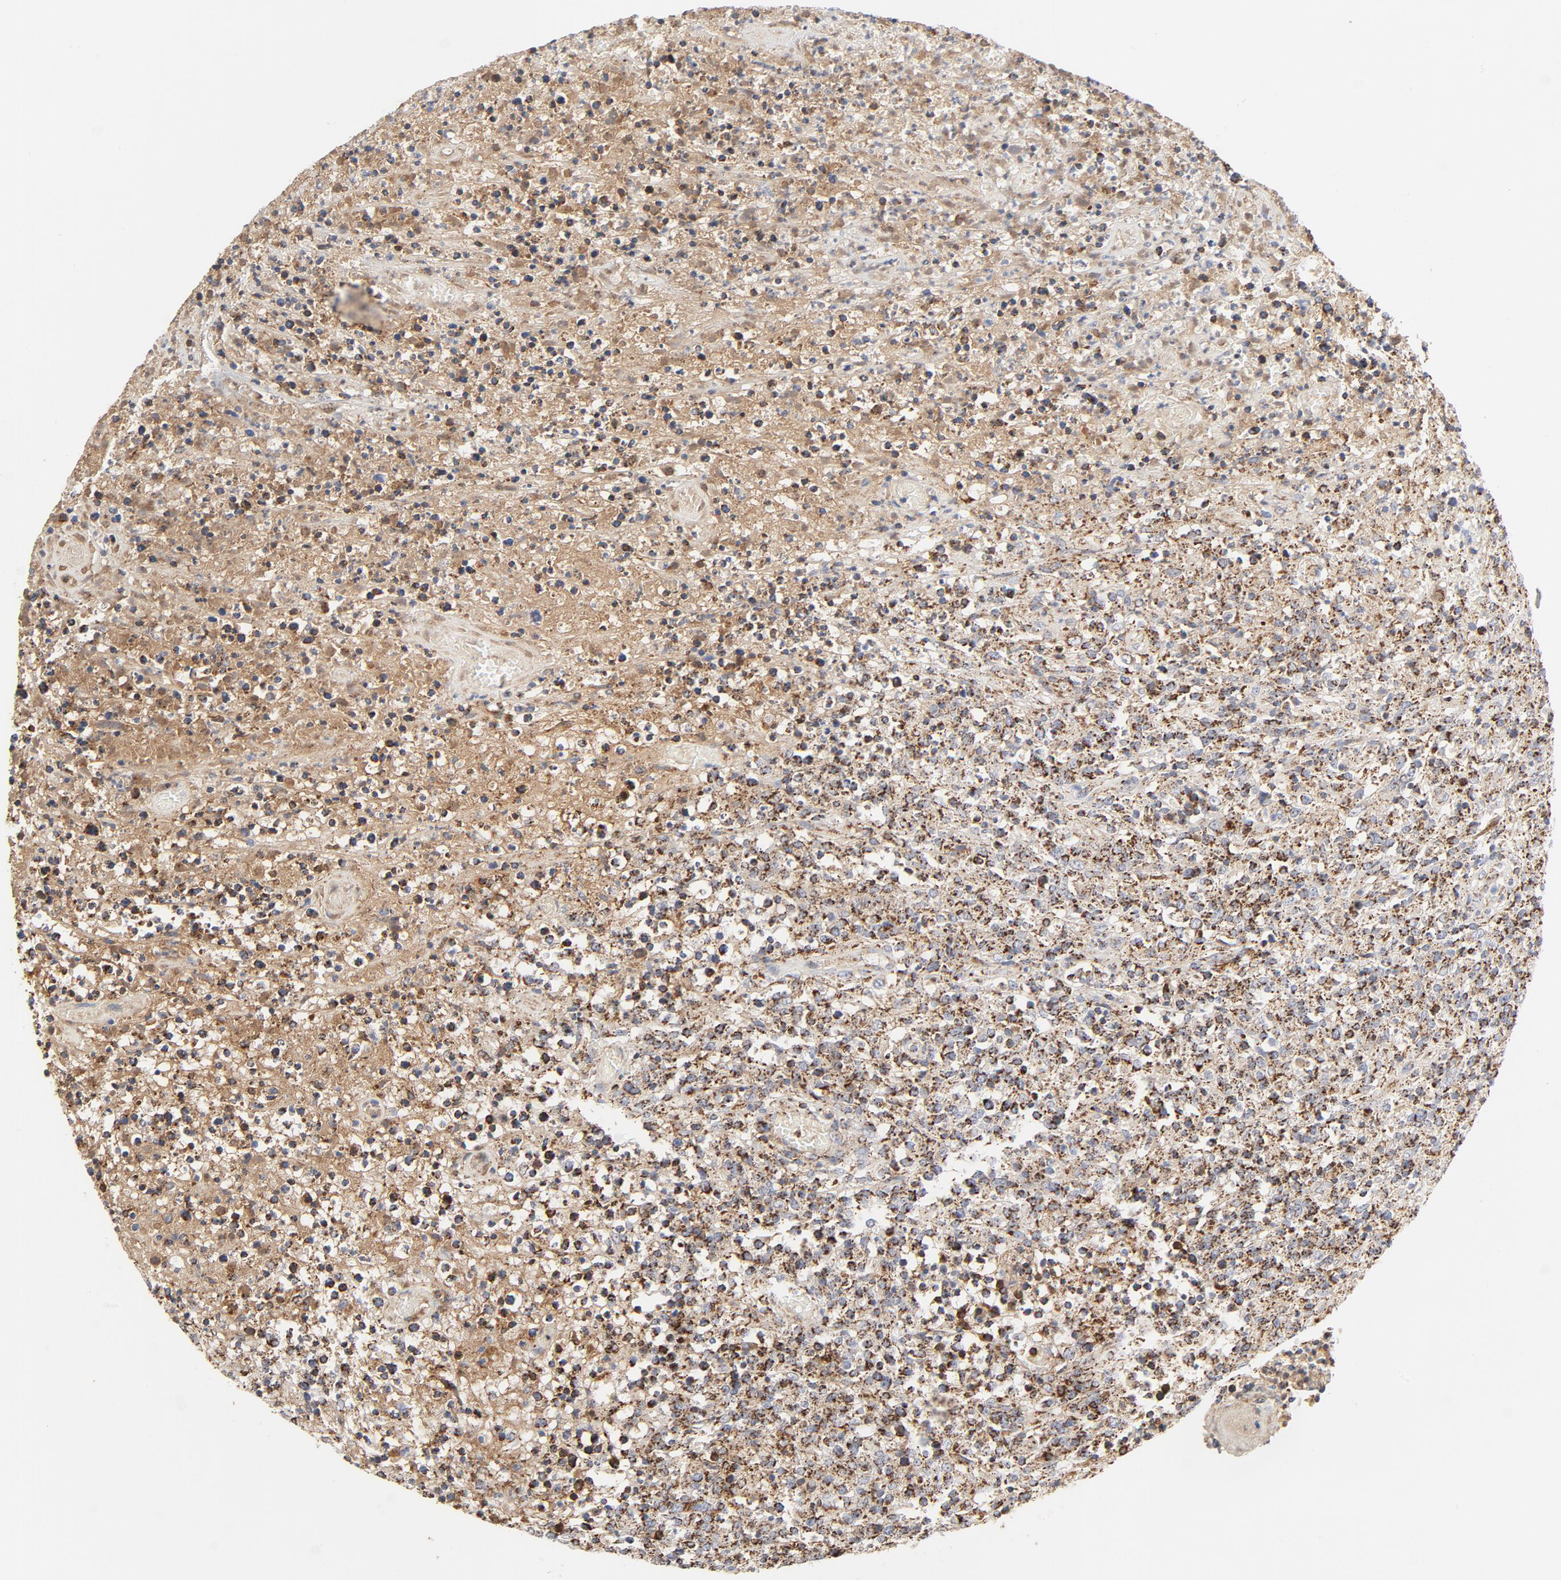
{"staining": {"intensity": "strong", "quantity": ">75%", "location": "cytoplasmic/membranous"}, "tissue": "lymphoma", "cell_type": "Tumor cells", "image_type": "cancer", "snomed": [{"axis": "morphology", "description": "Malignant lymphoma, non-Hodgkin's type, High grade"}, {"axis": "topography", "description": "Lymph node"}], "caption": "Human high-grade malignant lymphoma, non-Hodgkin's type stained with a brown dye shows strong cytoplasmic/membranous positive expression in approximately >75% of tumor cells.", "gene": "PCNX4", "patient": {"sex": "female", "age": 84}}